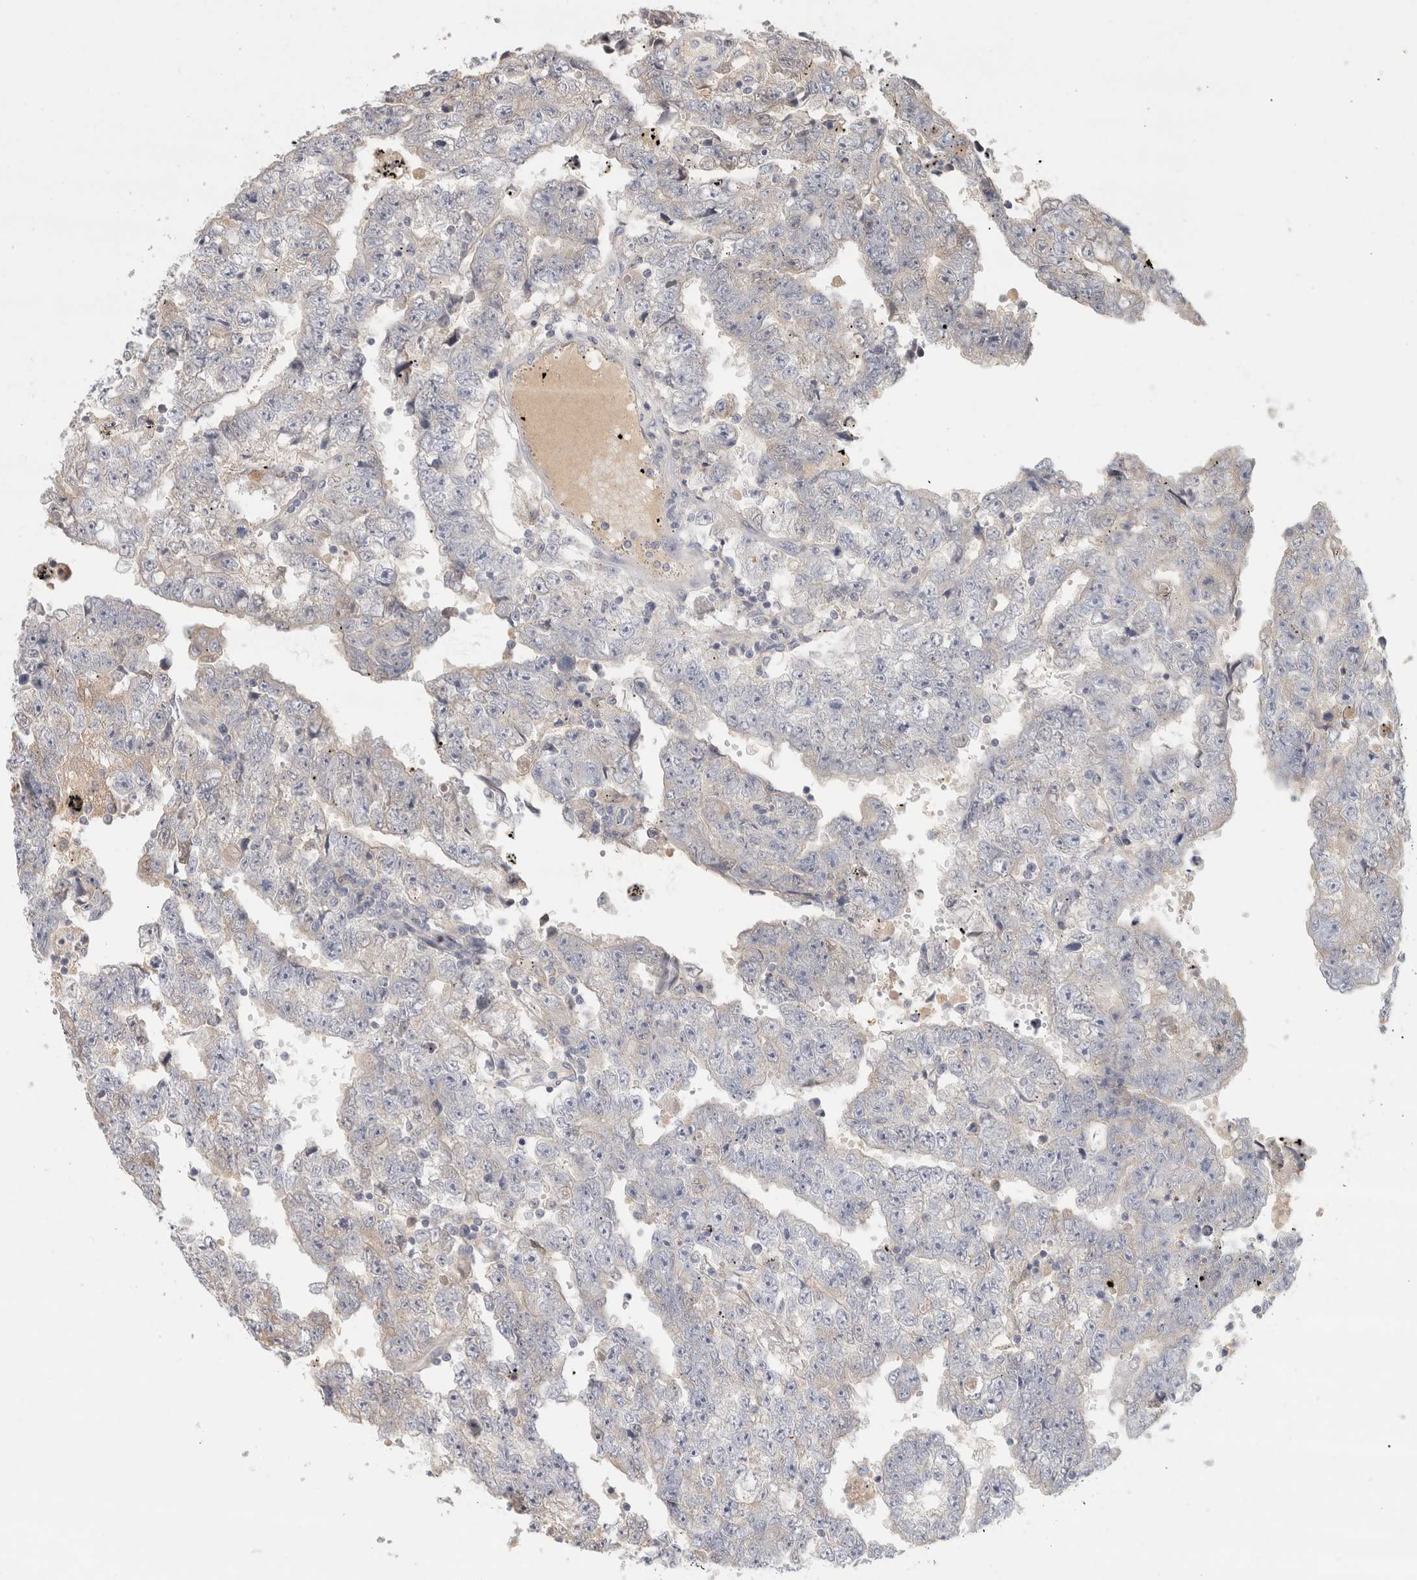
{"staining": {"intensity": "negative", "quantity": "none", "location": "none"}, "tissue": "testis cancer", "cell_type": "Tumor cells", "image_type": "cancer", "snomed": [{"axis": "morphology", "description": "Carcinoma, Embryonal, NOS"}, {"axis": "topography", "description": "Testis"}], "caption": "Immunohistochemistry photomicrograph of neoplastic tissue: testis cancer stained with DAB exhibits no significant protein staining in tumor cells. (Stains: DAB immunohistochemistry (IHC) with hematoxylin counter stain, Microscopy: brightfield microscopy at high magnification).", "gene": "STK31", "patient": {"sex": "male", "age": 25}}